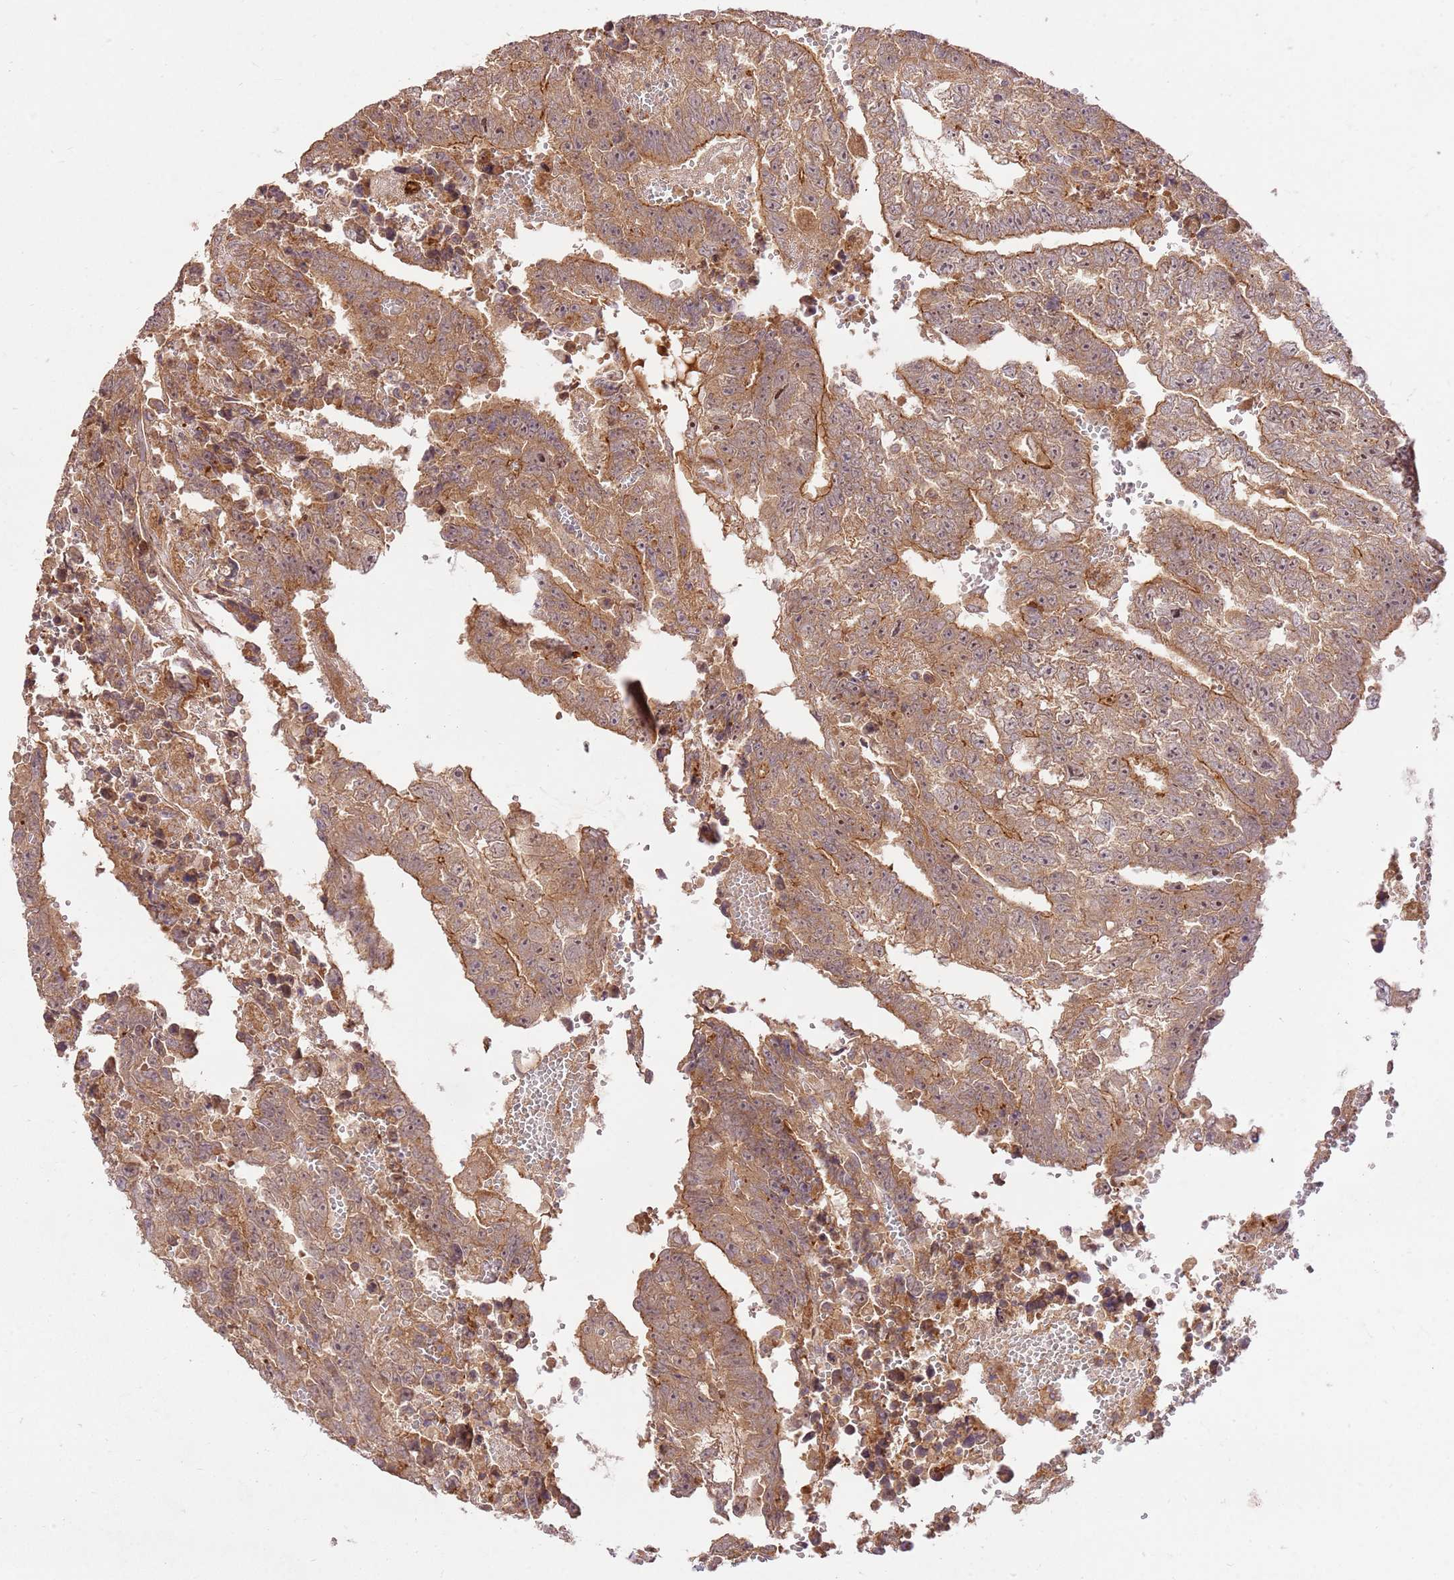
{"staining": {"intensity": "moderate", "quantity": ">75%", "location": "cytoplasmic/membranous"}, "tissue": "testis cancer", "cell_type": "Tumor cells", "image_type": "cancer", "snomed": [{"axis": "morphology", "description": "Carcinoma, Embryonal, NOS"}, {"axis": "topography", "description": "Testis"}], "caption": "Human testis cancer (embryonal carcinoma) stained with a brown dye displays moderate cytoplasmic/membranous positive positivity in about >75% of tumor cells.", "gene": "GAREM1", "patient": {"sex": "male", "age": 25}}